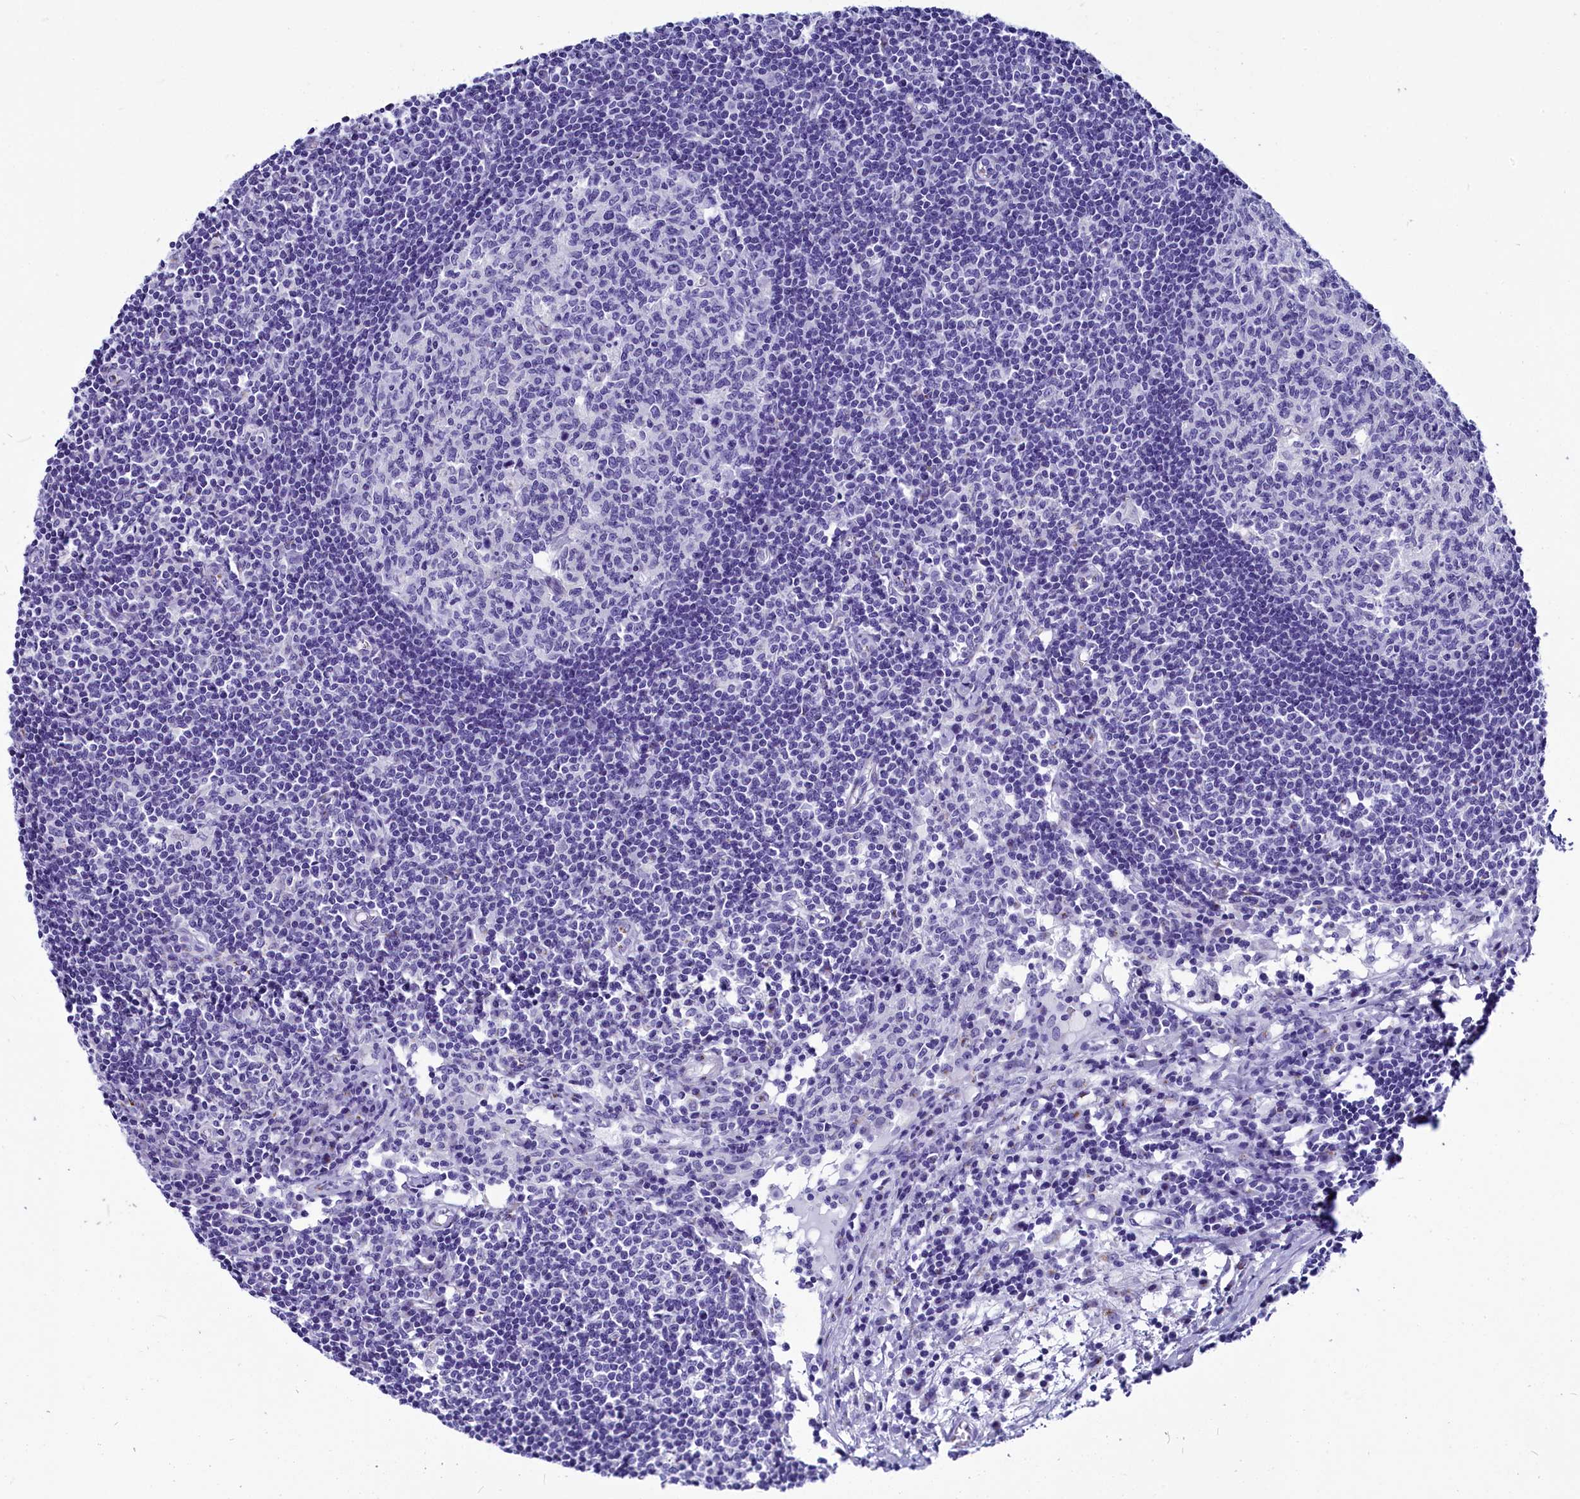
{"staining": {"intensity": "negative", "quantity": "none", "location": "none"}, "tissue": "lymph node", "cell_type": "Germinal center cells", "image_type": "normal", "snomed": [{"axis": "morphology", "description": "Normal tissue, NOS"}, {"axis": "topography", "description": "Lymph node"}], "caption": "Image shows no protein positivity in germinal center cells of unremarkable lymph node. The staining was performed using DAB (3,3'-diaminobenzidine) to visualize the protein expression in brown, while the nuclei were stained in blue with hematoxylin (Magnification: 20x).", "gene": "AP3B2", "patient": {"sex": "female", "age": 55}}